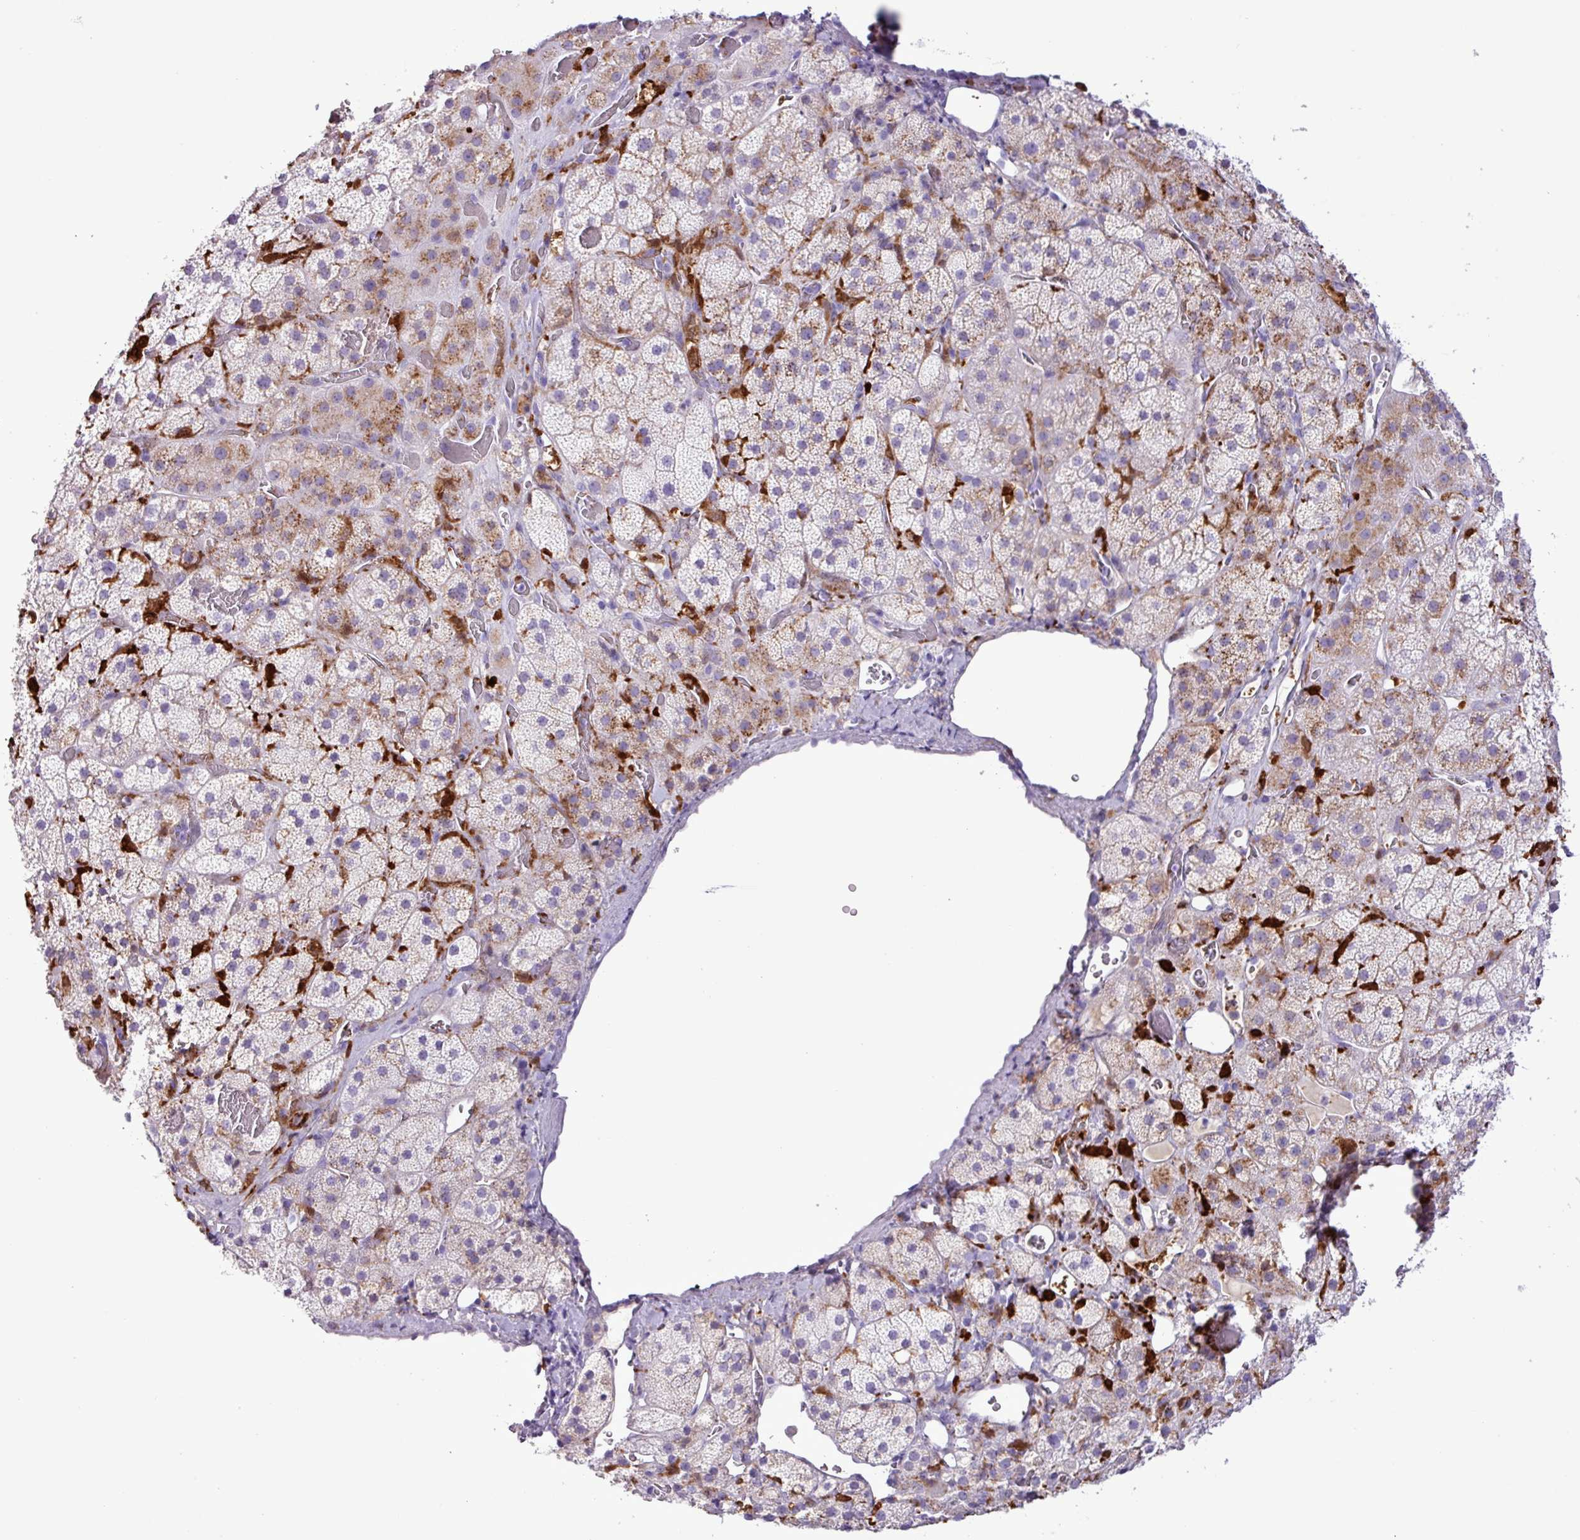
{"staining": {"intensity": "moderate", "quantity": "<25%", "location": "cytoplasmic/membranous"}, "tissue": "adrenal gland", "cell_type": "Glandular cells", "image_type": "normal", "snomed": [{"axis": "morphology", "description": "Normal tissue, NOS"}, {"axis": "topography", "description": "Adrenal gland"}], "caption": "Brown immunohistochemical staining in normal human adrenal gland exhibits moderate cytoplasmic/membranous expression in about <25% of glandular cells. Using DAB (3,3'-diaminobenzidine) (brown) and hematoxylin (blue) stains, captured at high magnification using brightfield microscopy.", "gene": "TMEM200C", "patient": {"sex": "male", "age": 57}}